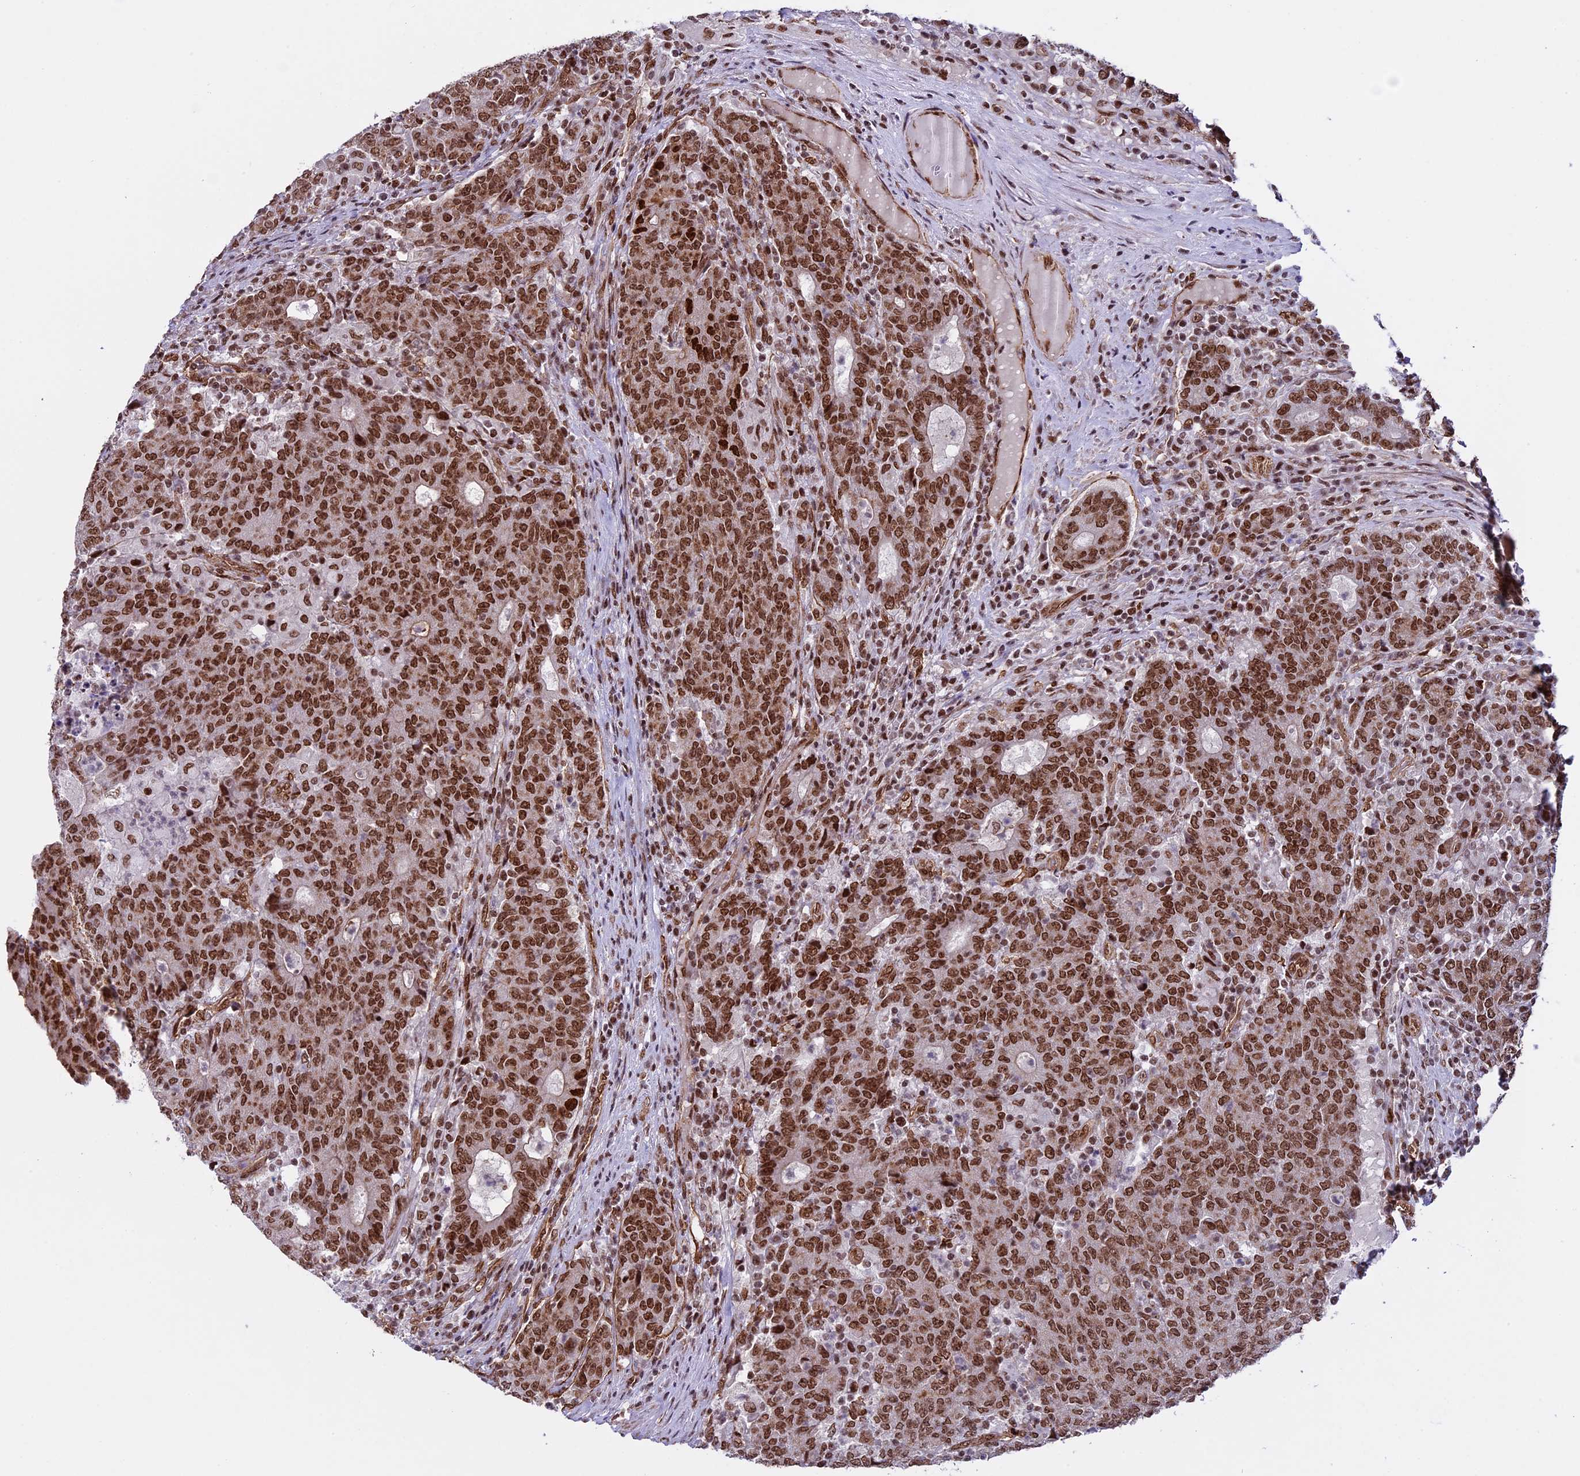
{"staining": {"intensity": "strong", "quantity": ">75%", "location": "nuclear"}, "tissue": "colorectal cancer", "cell_type": "Tumor cells", "image_type": "cancer", "snomed": [{"axis": "morphology", "description": "Adenocarcinoma, NOS"}, {"axis": "topography", "description": "Colon"}], "caption": "About >75% of tumor cells in colorectal cancer display strong nuclear protein expression as visualized by brown immunohistochemical staining.", "gene": "MPHOSPH8", "patient": {"sex": "female", "age": 75}}